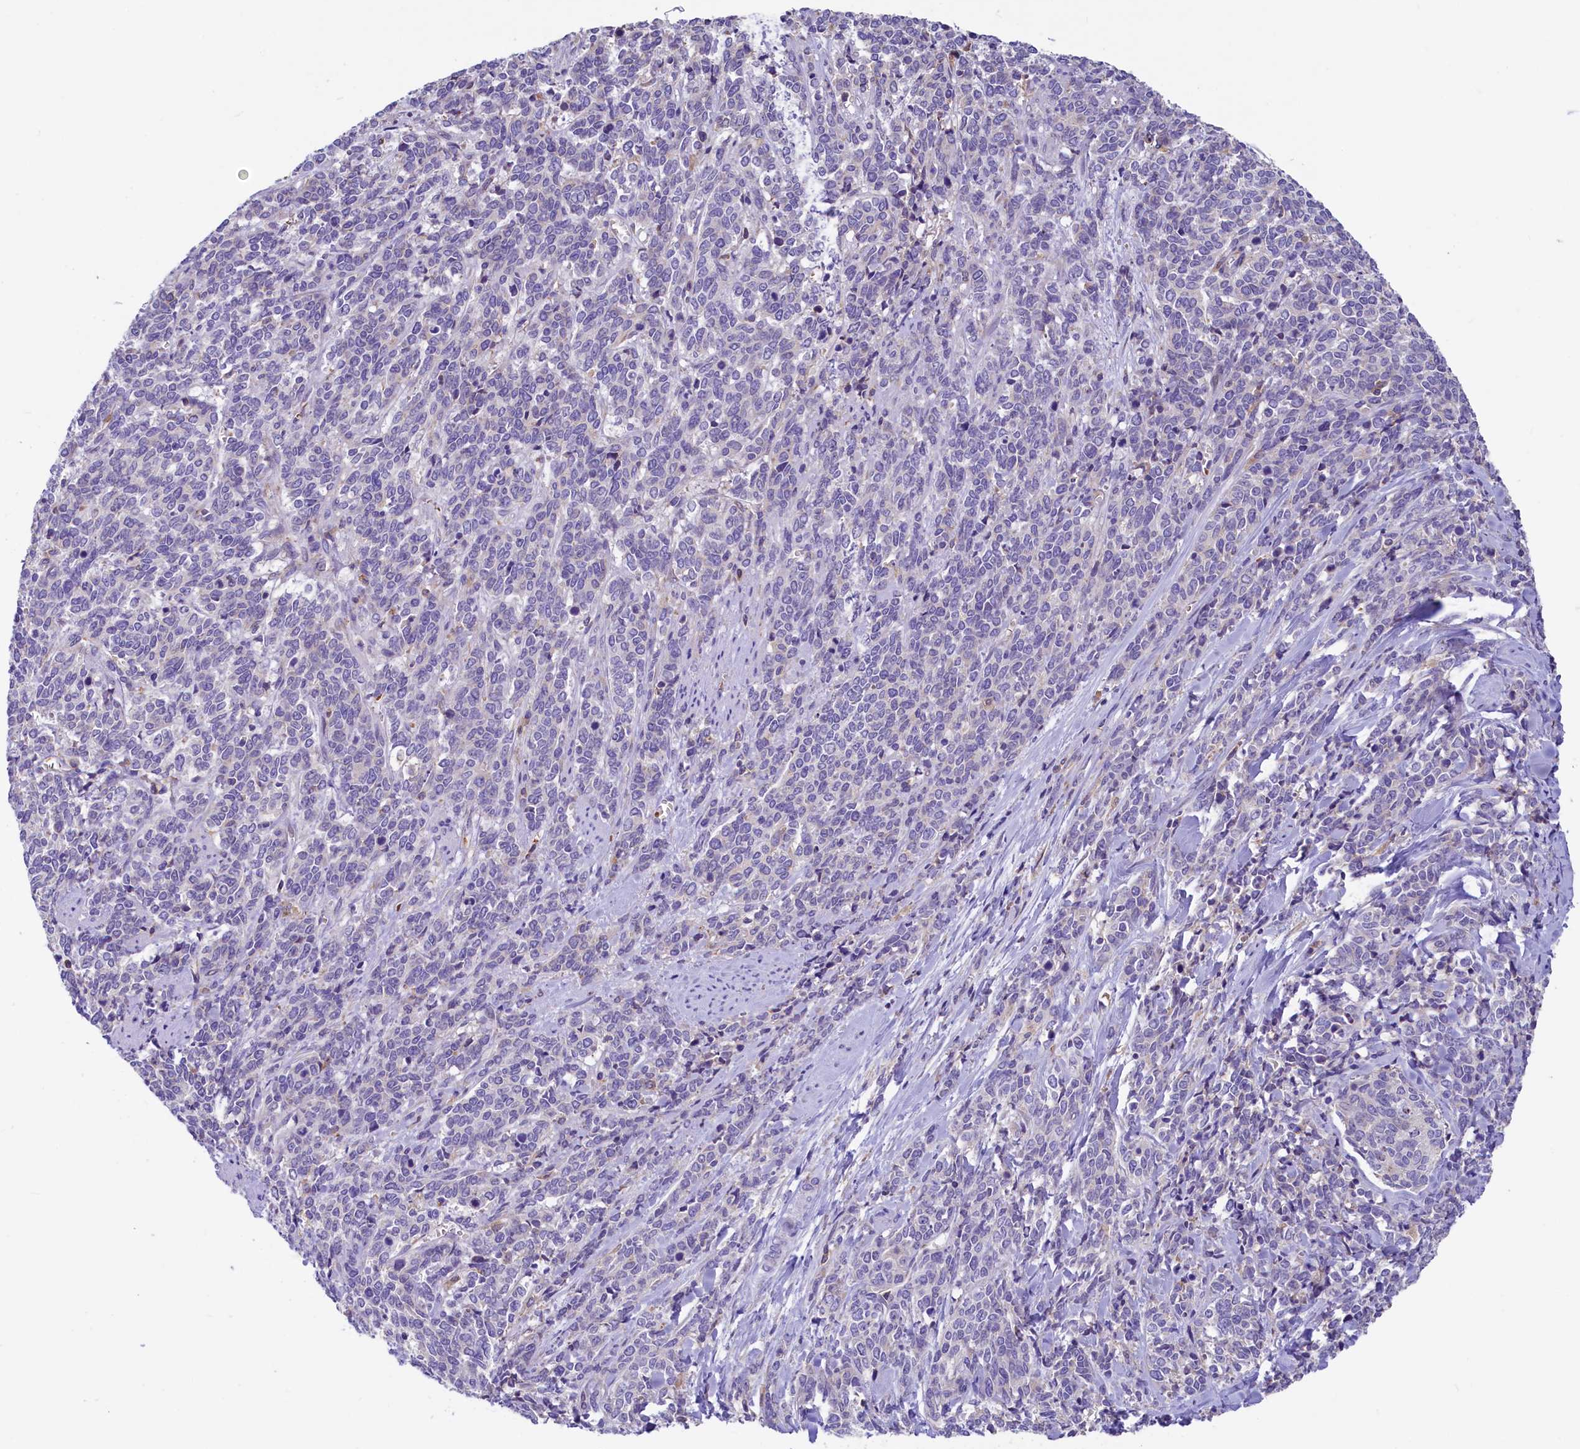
{"staining": {"intensity": "negative", "quantity": "none", "location": "none"}, "tissue": "cervical cancer", "cell_type": "Tumor cells", "image_type": "cancer", "snomed": [{"axis": "morphology", "description": "Squamous cell carcinoma, NOS"}, {"axis": "topography", "description": "Cervix"}], "caption": "An IHC histopathology image of cervical squamous cell carcinoma is shown. There is no staining in tumor cells of cervical squamous cell carcinoma.", "gene": "HPS6", "patient": {"sex": "female", "age": 60}}